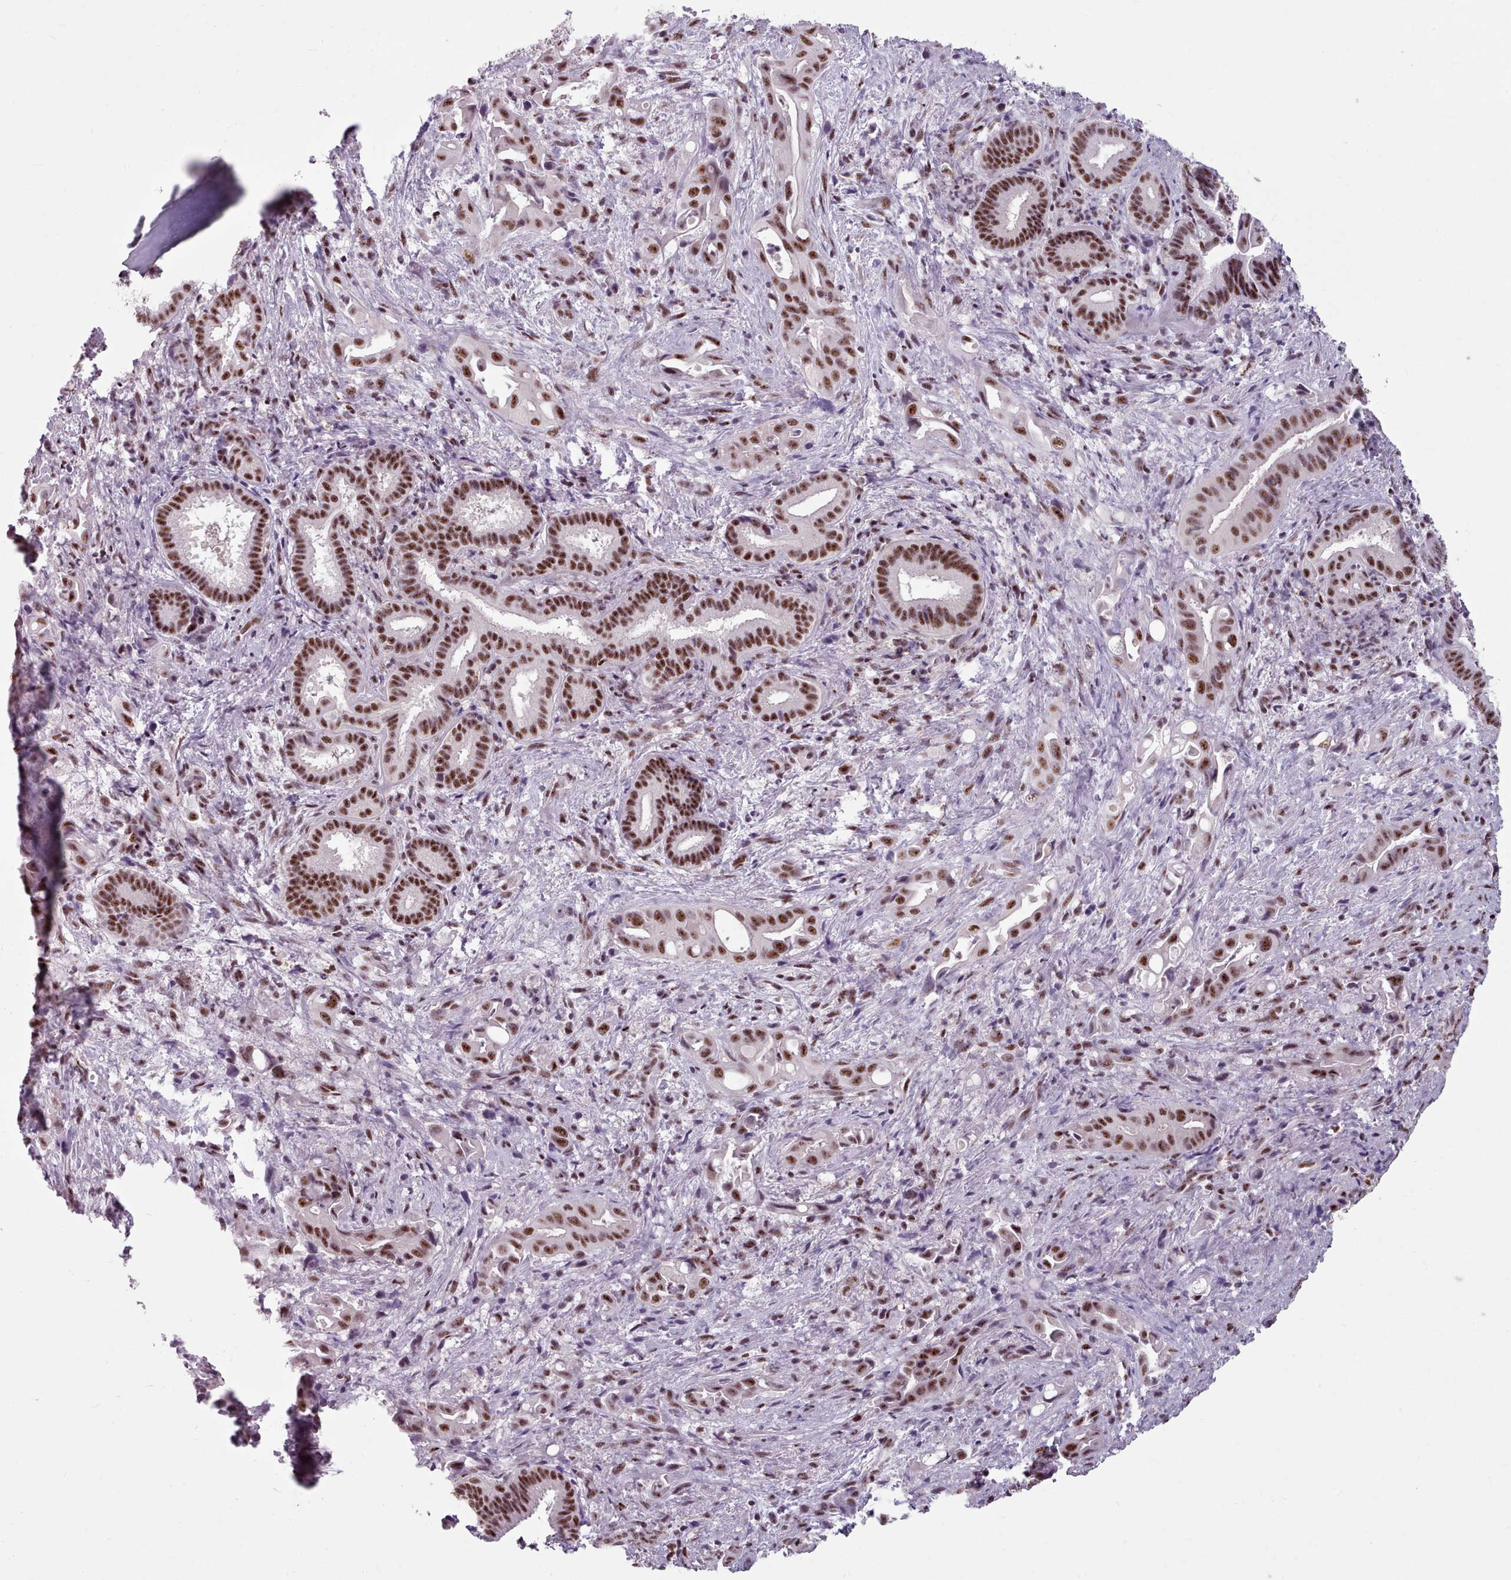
{"staining": {"intensity": "strong", "quantity": ">75%", "location": "nuclear"}, "tissue": "liver cancer", "cell_type": "Tumor cells", "image_type": "cancer", "snomed": [{"axis": "morphology", "description": "Cholangiocarcinoma"}, {"axis": "topography", "description": "Liver"}], "caption": "The image shows staining of liver cancer (cholangiocarcinoma), revealing strong nuclear protein positivity (brown color) within tumor cells.", "gene": "SRRM1", "patient": {"sex": "female", "age": 68}}